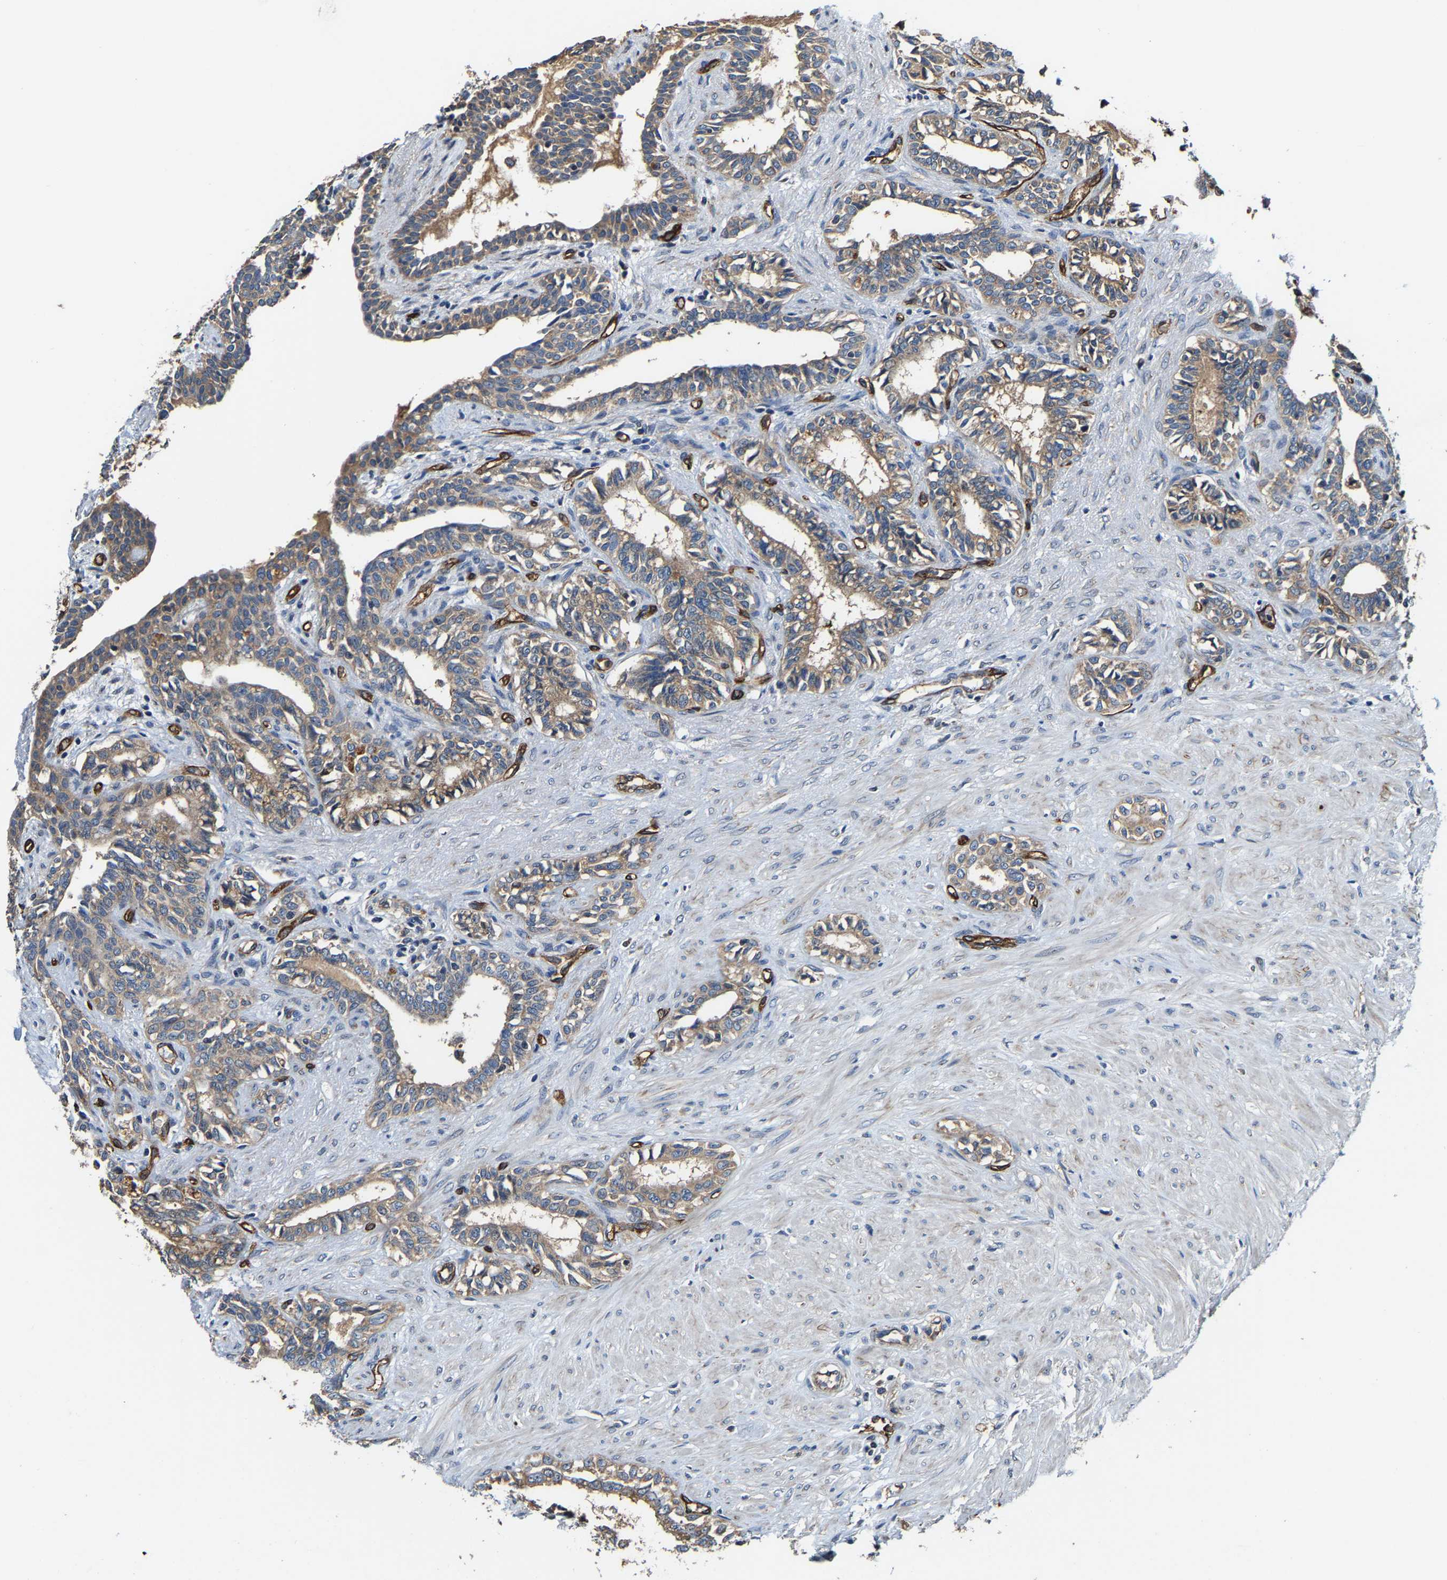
{"staining": {"intensity": "moderate", "quantity": ">75%", "location": "cytoplasmic/membranous"}, "tissue": "seminal vesicle", "cell_type": "Glandular cells", "image_type": "normal", "snomed": [{"axis": "morphology", "description": "Normal tissue, NOS"}, {"axis": "morphology", "description": "Adenocarcinoma, High grade"}, {"axis": "topography", "description": "Prostate"}, {"axis": "topography", "description": "Seminal veicle"}], "caption": "Immunohistochemical staining of unremarkable human seminal vesicle exhibits medium levels of moderate cytoplasmic/membranous expression in approximately >75% of glandular cells. (DAB (3,3'-diaminobenzidine) IHC, brown staining for protein, blue staining for nuclei).", "gene": "GFRA3", "patient": {"sex": "male", "age": 55}}